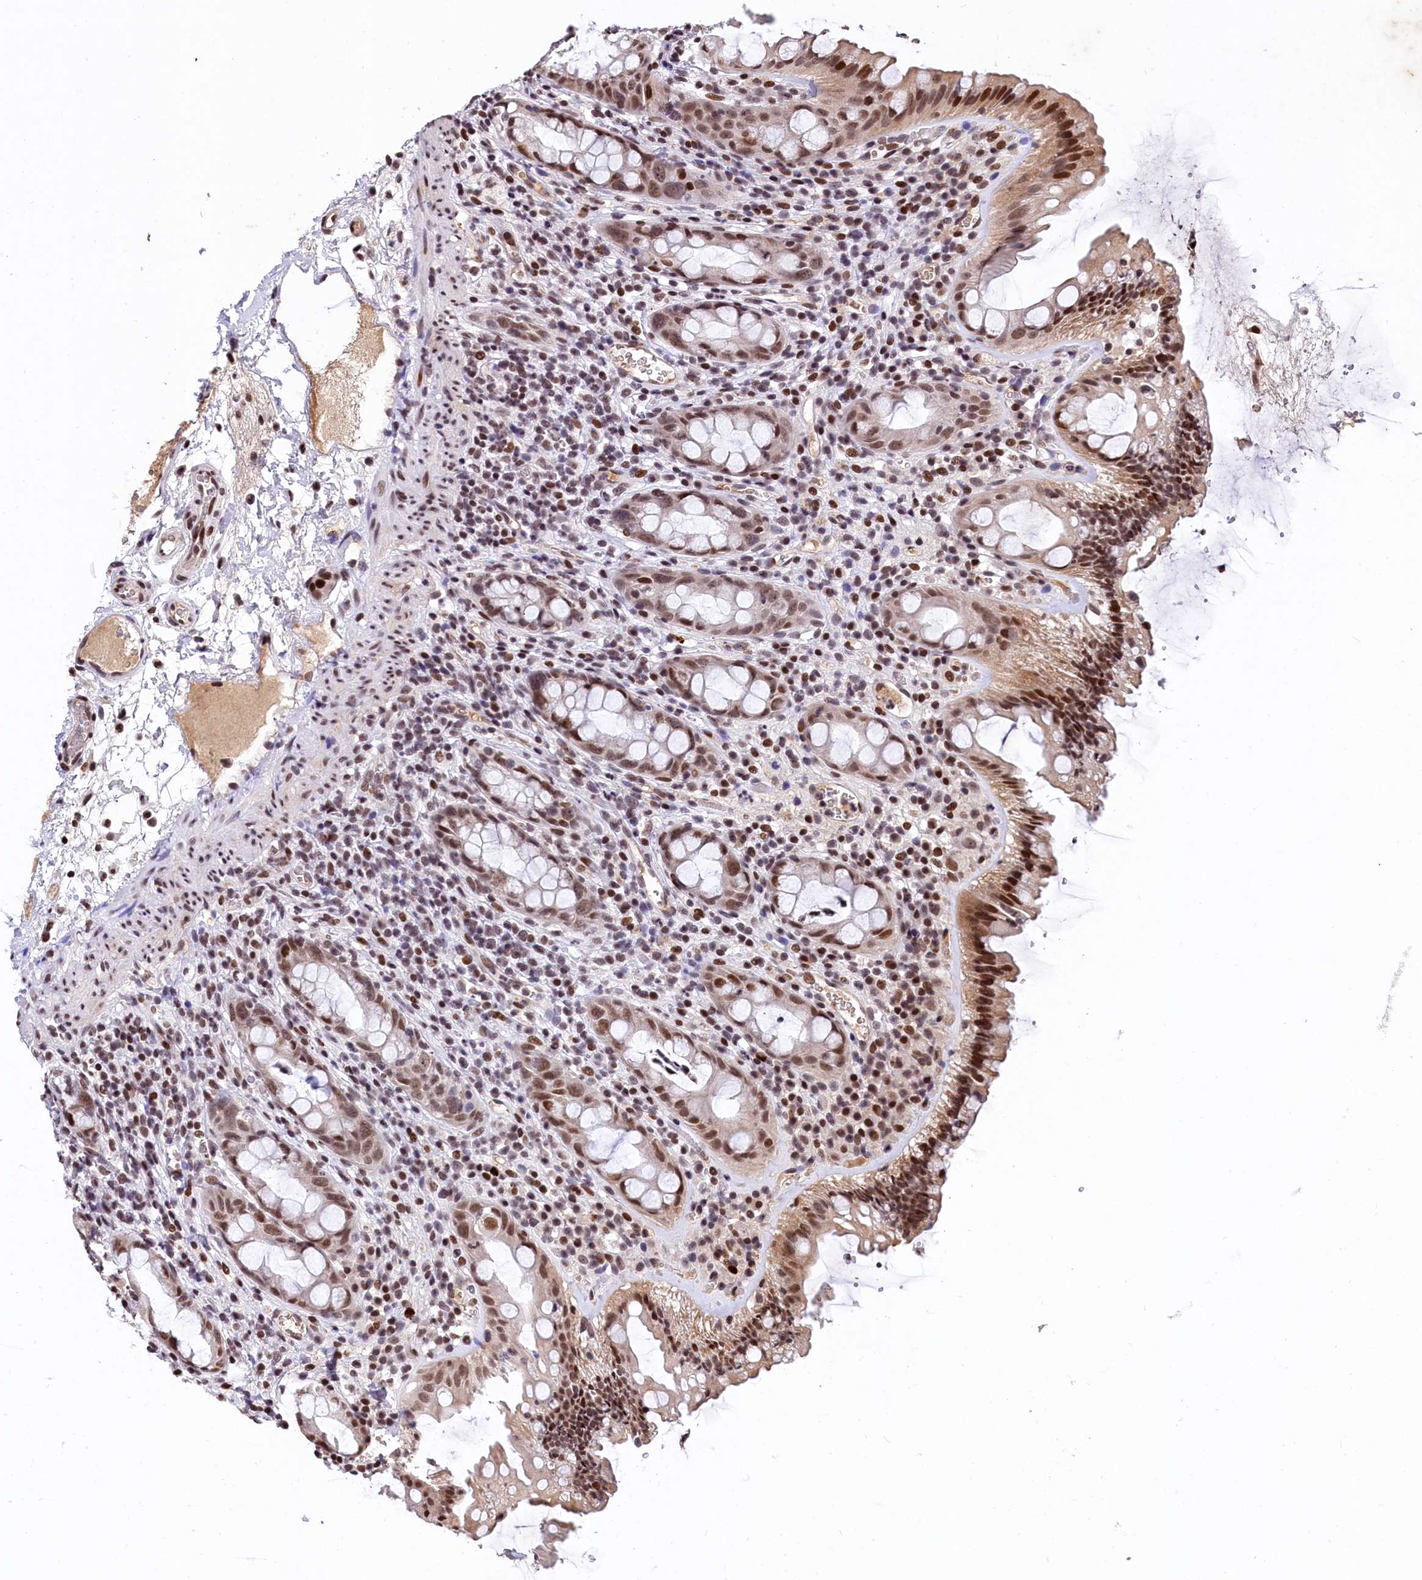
{"staining": {"intensity": "moderate", "quantity": ">75%", "location": "nuclear"}, "tissue": "rectum", "cell_type": "Glandular cells", "image_type": "normal", "snomed": [{"axis": "morphology", "description": "Normal tissue, NOS"}, {"axis": "topography", "description": "Rectum"}], "caption": "This photomicrograph shows immunohistochemistry staining of normal human rectum, with medium moderate nuclear positivity in approximately >75% of glandular cells.", "gene": "FAM217B", "patient": {"sex": "female", "age": 57}}